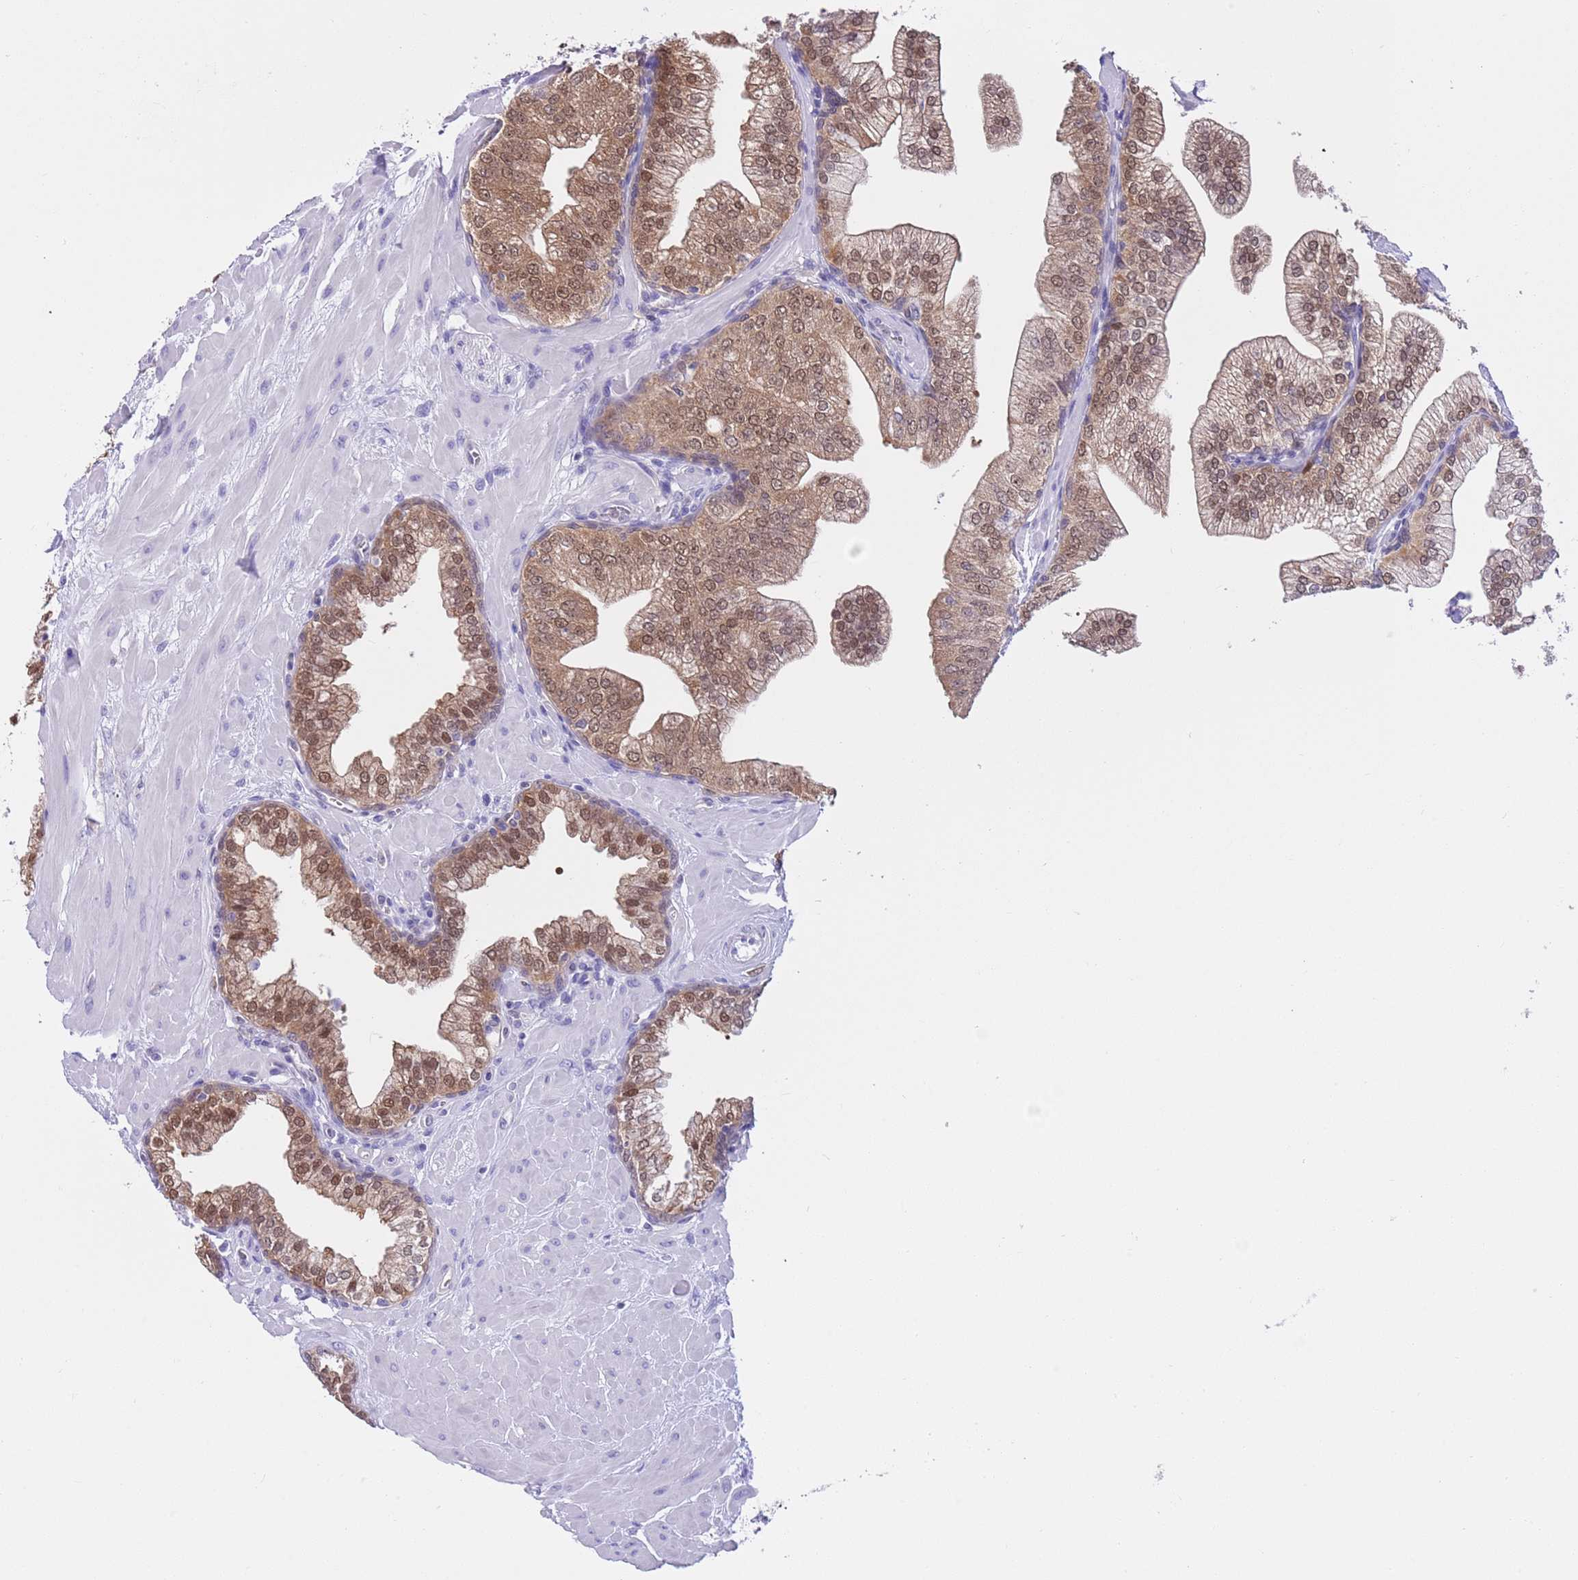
{"staining": {"intensity": "moderate", "quantity": ">75%", "location": "cytoplasmic/membranous,nuclear"}, "tissue": "prostate", "cell_type": "Glandular cells", "image_type": "normal", "snomed": [{"axis": "morphology", "description": "Normal tissue, NOS"}, {"axis": "topography", "description": "Prostate"}], "caption": "This micrograph shows benign prostate stained with immunohistochemistry to label a protein in brown. The cytoplasmic/membranous,nuclear of glandular cells show moderate positivity for the protein. Nuclei are counter-stained blue.", "gene": "DDI2", "patient": {"sex": "male", "age": 60}}